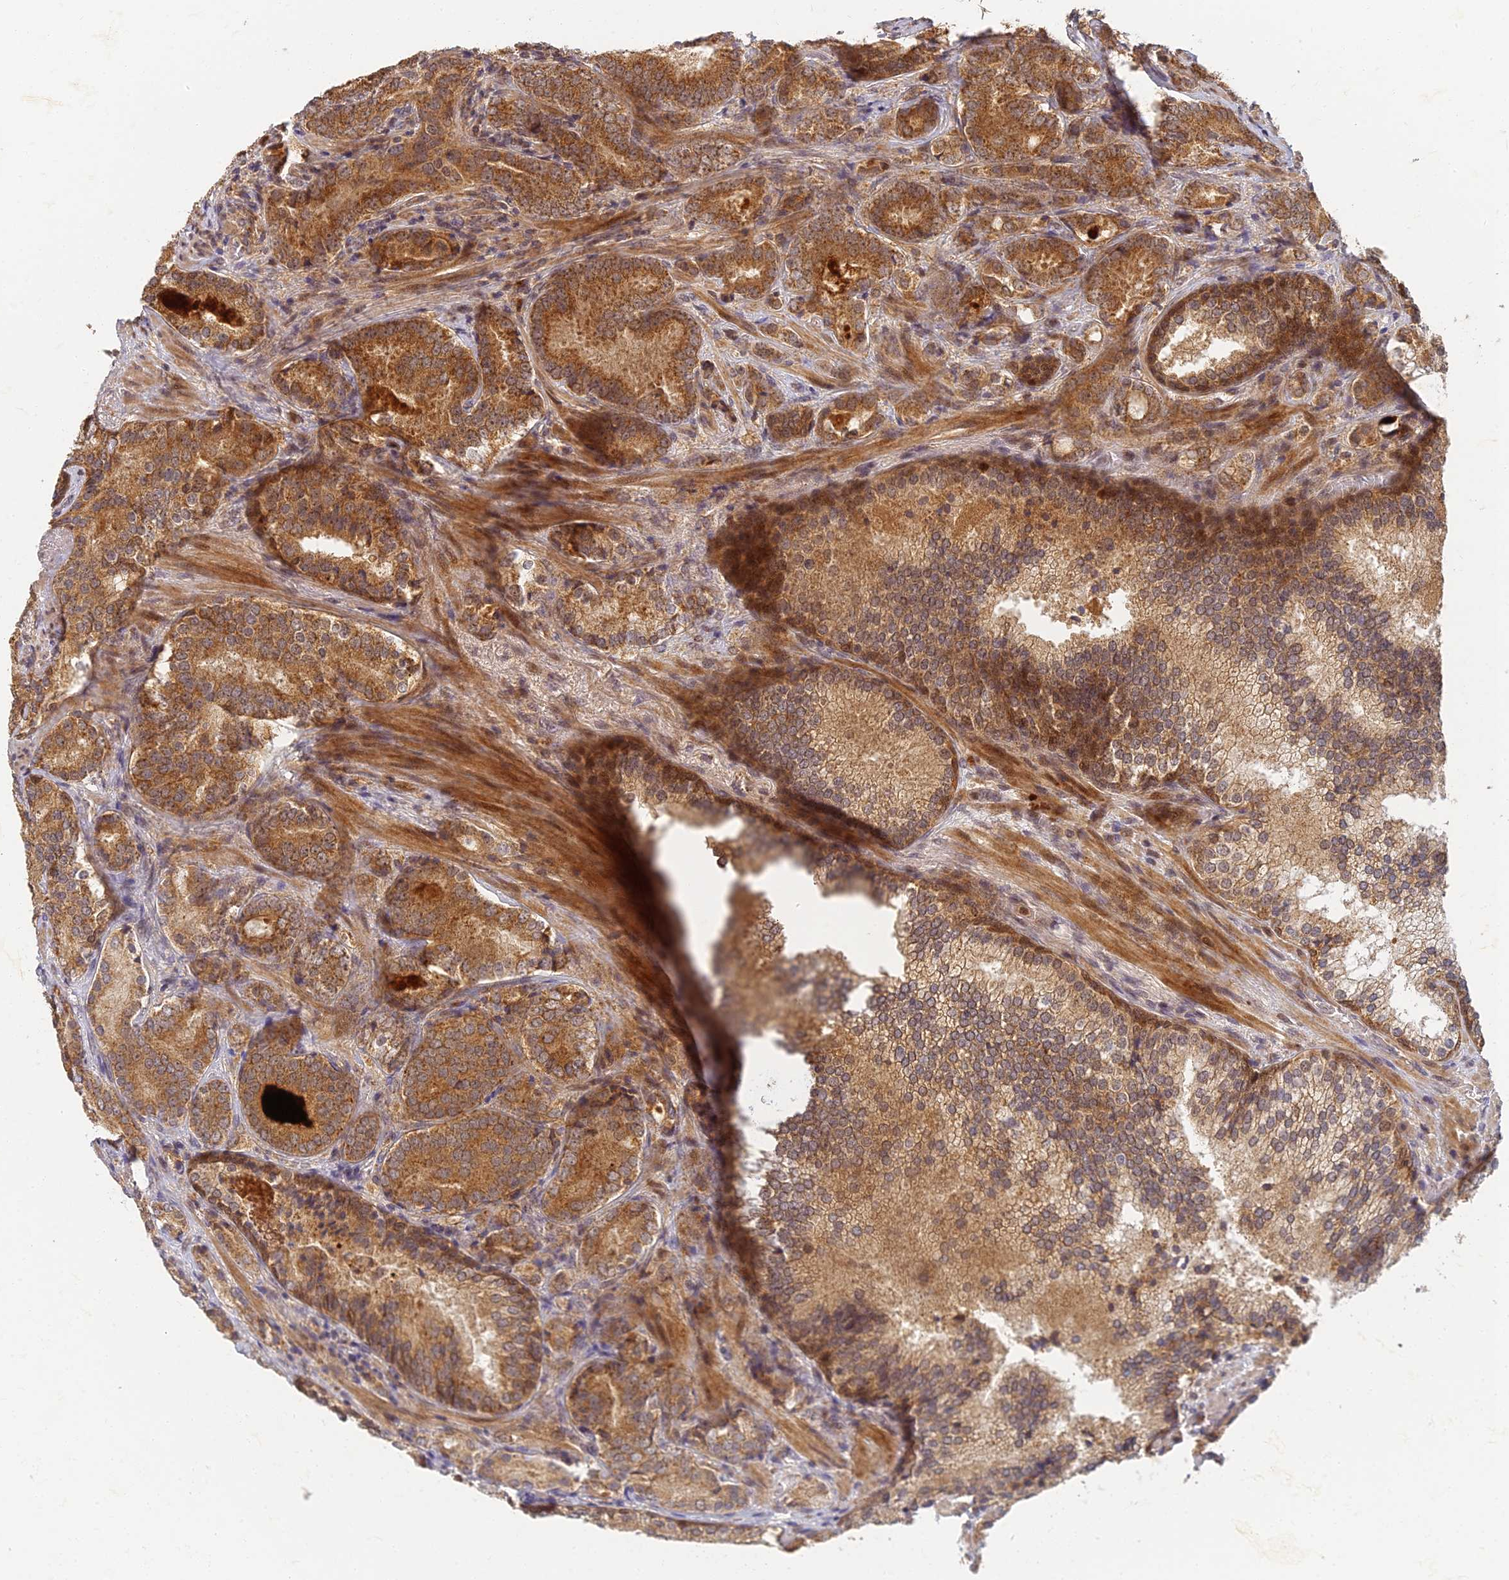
{"staining": {"intensity": "moderate", "quantity": ">75%", "location": "cytoplasmic/membranous"}, "tissue": "prostate cancer", "cell_type": "Tumor cells", "image_type": "cancer", "snomed": [{"axis": "morphology", "description": "Adenocarcinoma, Low grade"}, {"axis": "topography", "description": "Prostate"}], "caption": "Immunohistochemical staining of human adenocarcinoma (low-grade) (prostate) exhibits moderate cytoplasmic/membranous protein staining in approximately >75% of tumor cells. (DAB IHC with brightfield microscopy, high magnification).", "gene": "RGL3", "patient": {"sex": "male", "age": 58}}